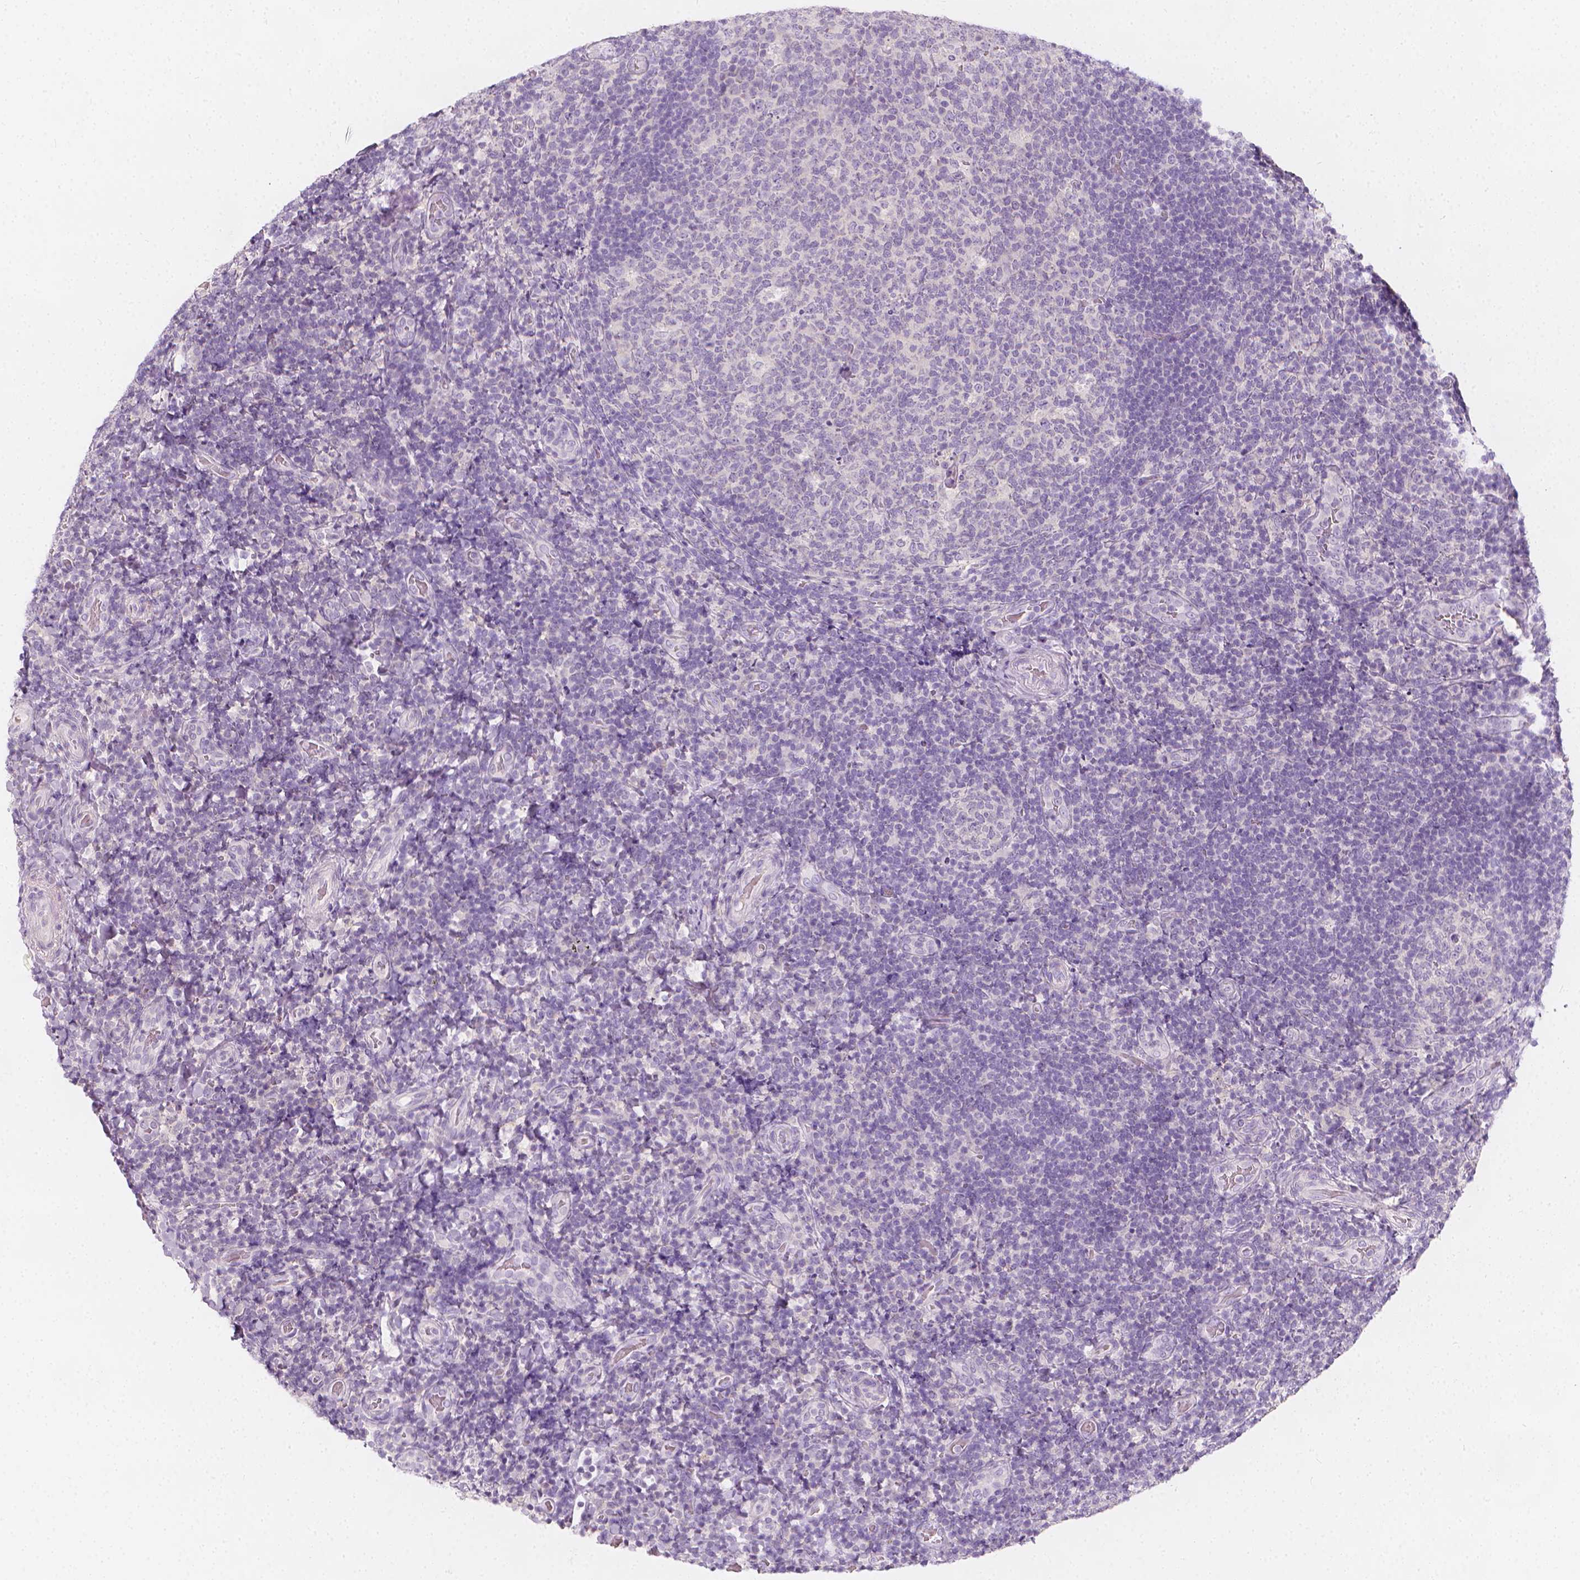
{"staining": {"intensity": "negative", "quantity": "none", "location": "none"}, "tissue": "tonsil", "cell_type": "Germinal center cells", "image_type": "normal", "snomed": [{"axis": "morphology", "description": "Normal tissue, NOS"}, {"axis": "topography", "description": "Tonsil"}], "caption": "IHC micrograph of unremarkable human tonsil stained for a protein (brown), which exhibits no staining in germinal center cells.", "gene": "RBFOX1", "patient": {"sex": "male", "age": 17}}